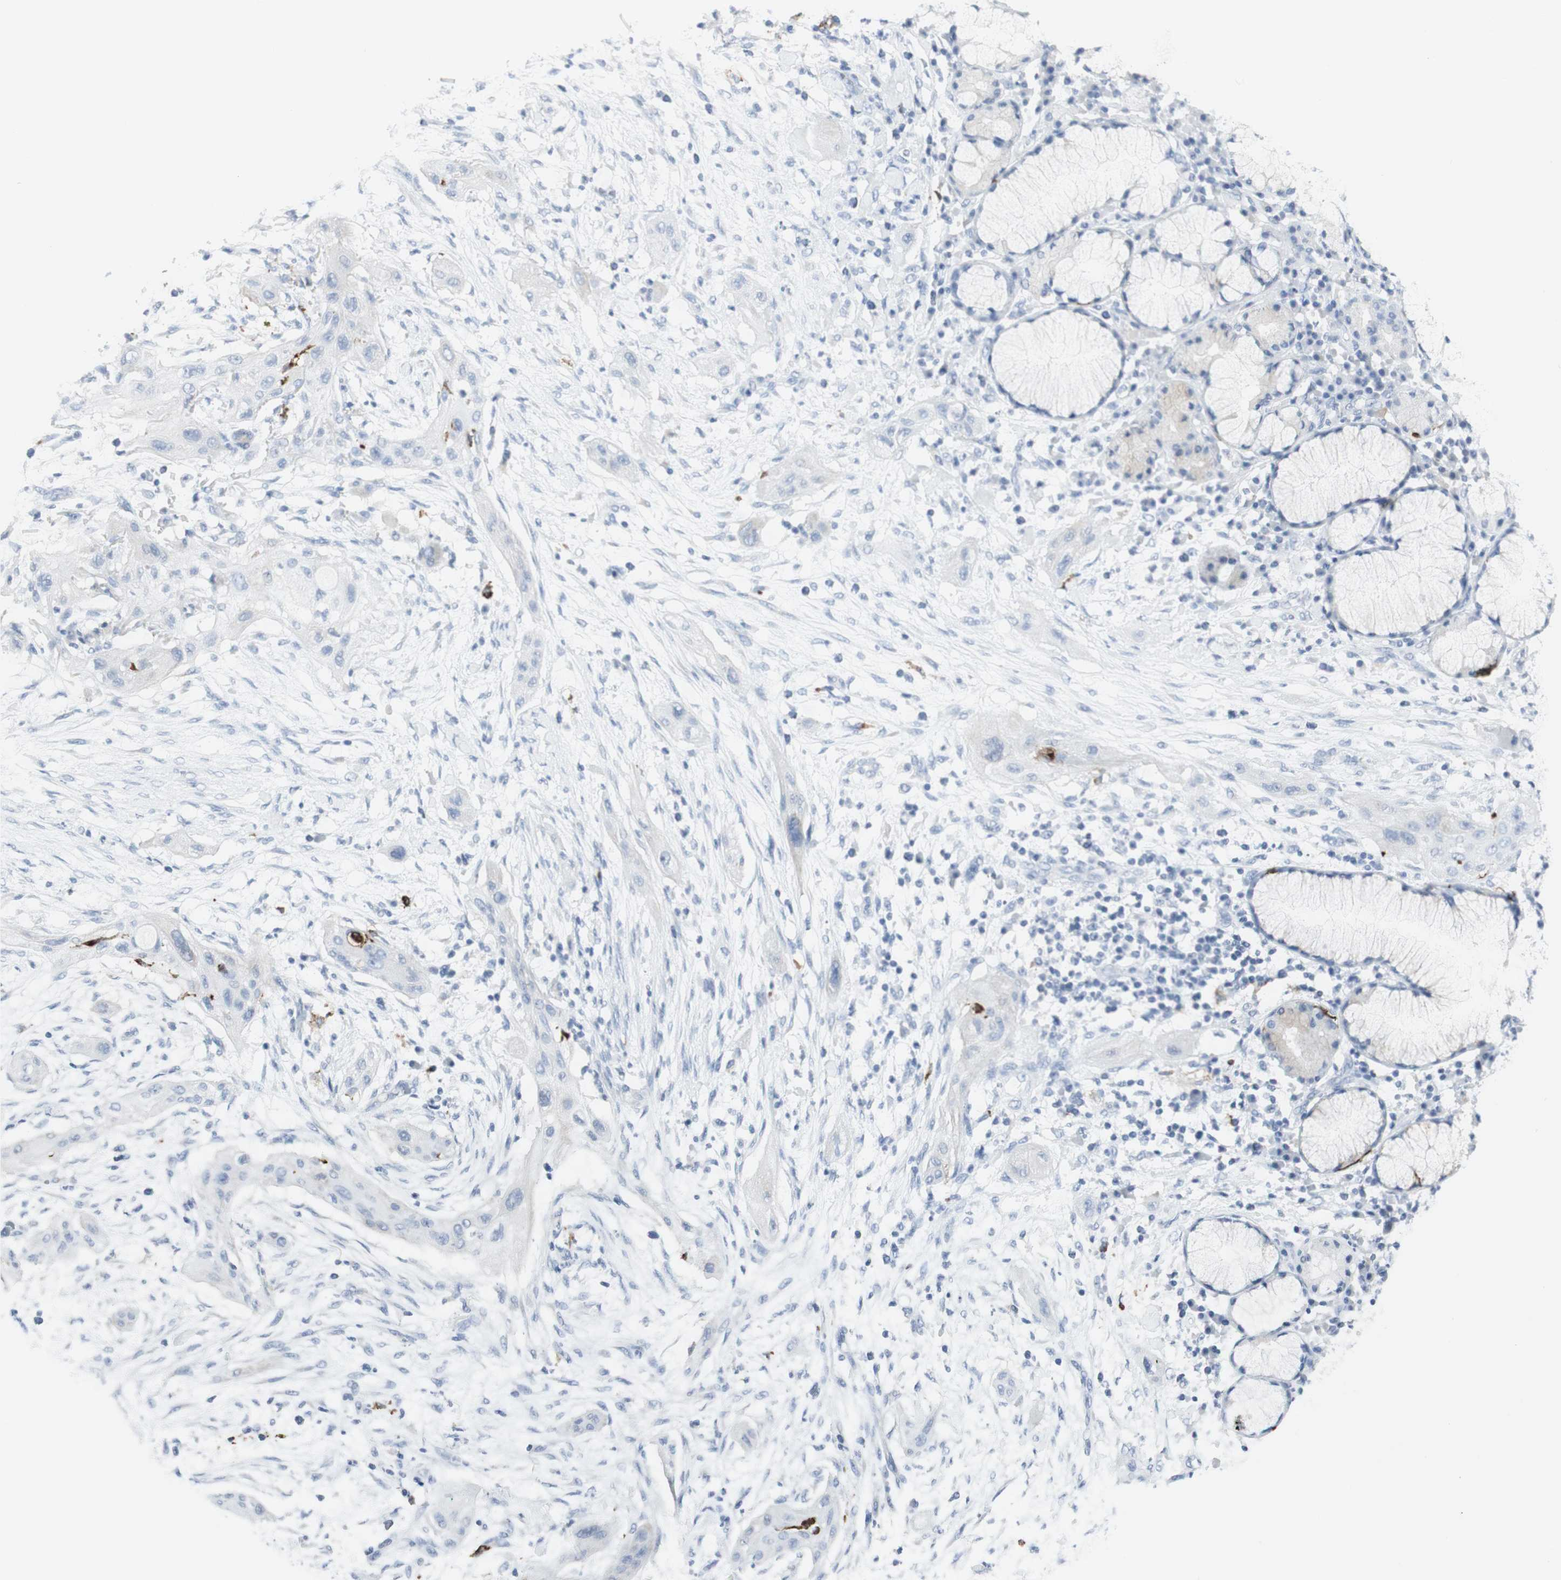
{"staining": {"intensity": "negative", "quantity": "none", "location": "none"}, "tissue": "lung cancer", "cell_type": "Tumor cells", "image_type": "cancer", "snomed": [{"axis": "morphology", "description": "Squamous cell carcinoma, NOS"}, {"axis": "topography", "description": "Lung"}], "caption": "This is a histopathology image of IHC staining of lung cancer, which shows no staining in tumor cells.", "gene": "CD207", "patient": {"sex": "female", "age": 47}}